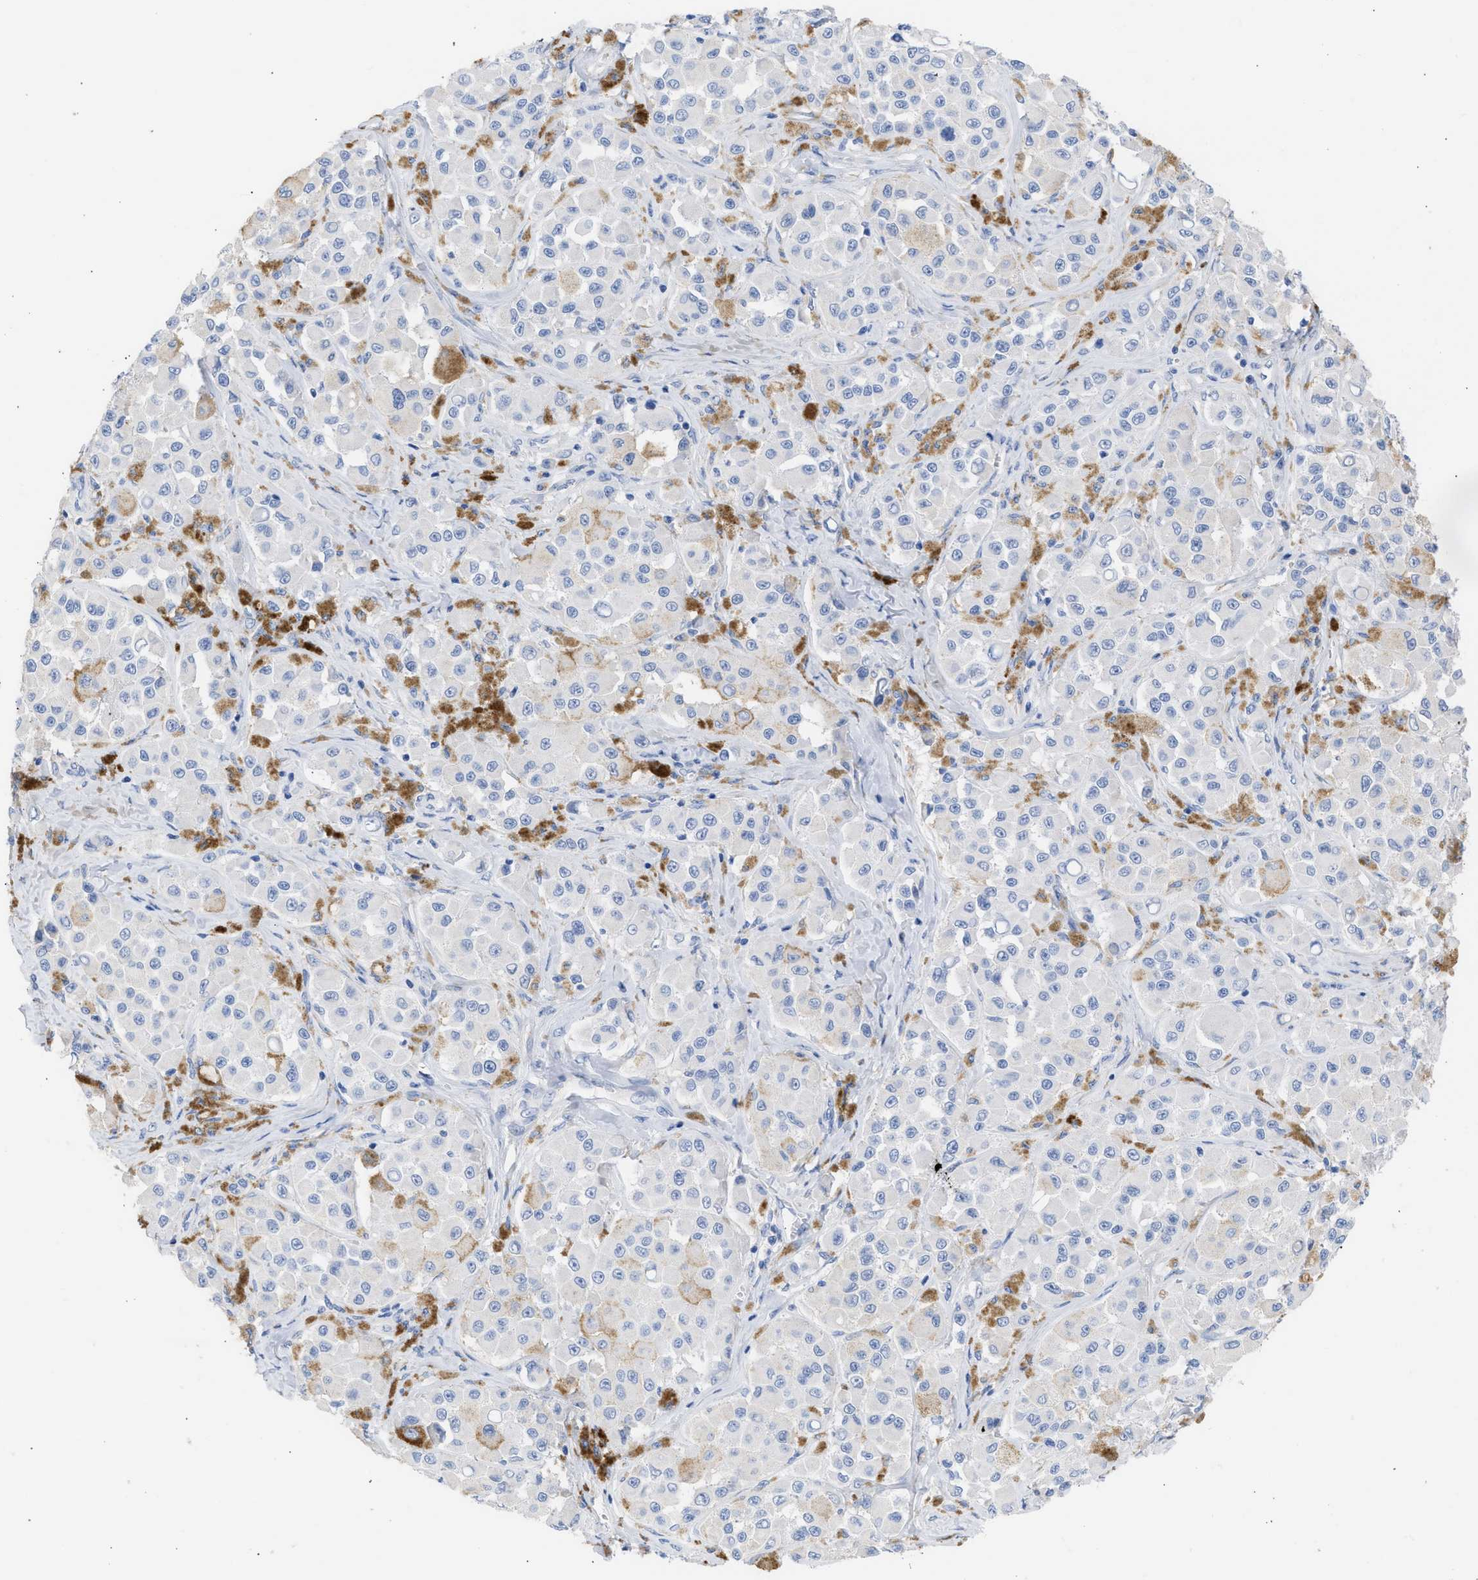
{"staining": {"intensity": "negative", "quantity": "none", "location": "none"}, "tissue": "melanoma", "cell_type": "Tumor cells", "image_type": "cancer", "snomed": [{"axis": "morphology", "description": "Malignant melanoma, NOS"}, {"axis": "topography", "description": "Skin"}], "caption": "Immunohistochemical staining of melanoma reveals no significant staining in tumor cells.", "gene": "RSPH1", "patient": {"sex": "male", "age": 84}}